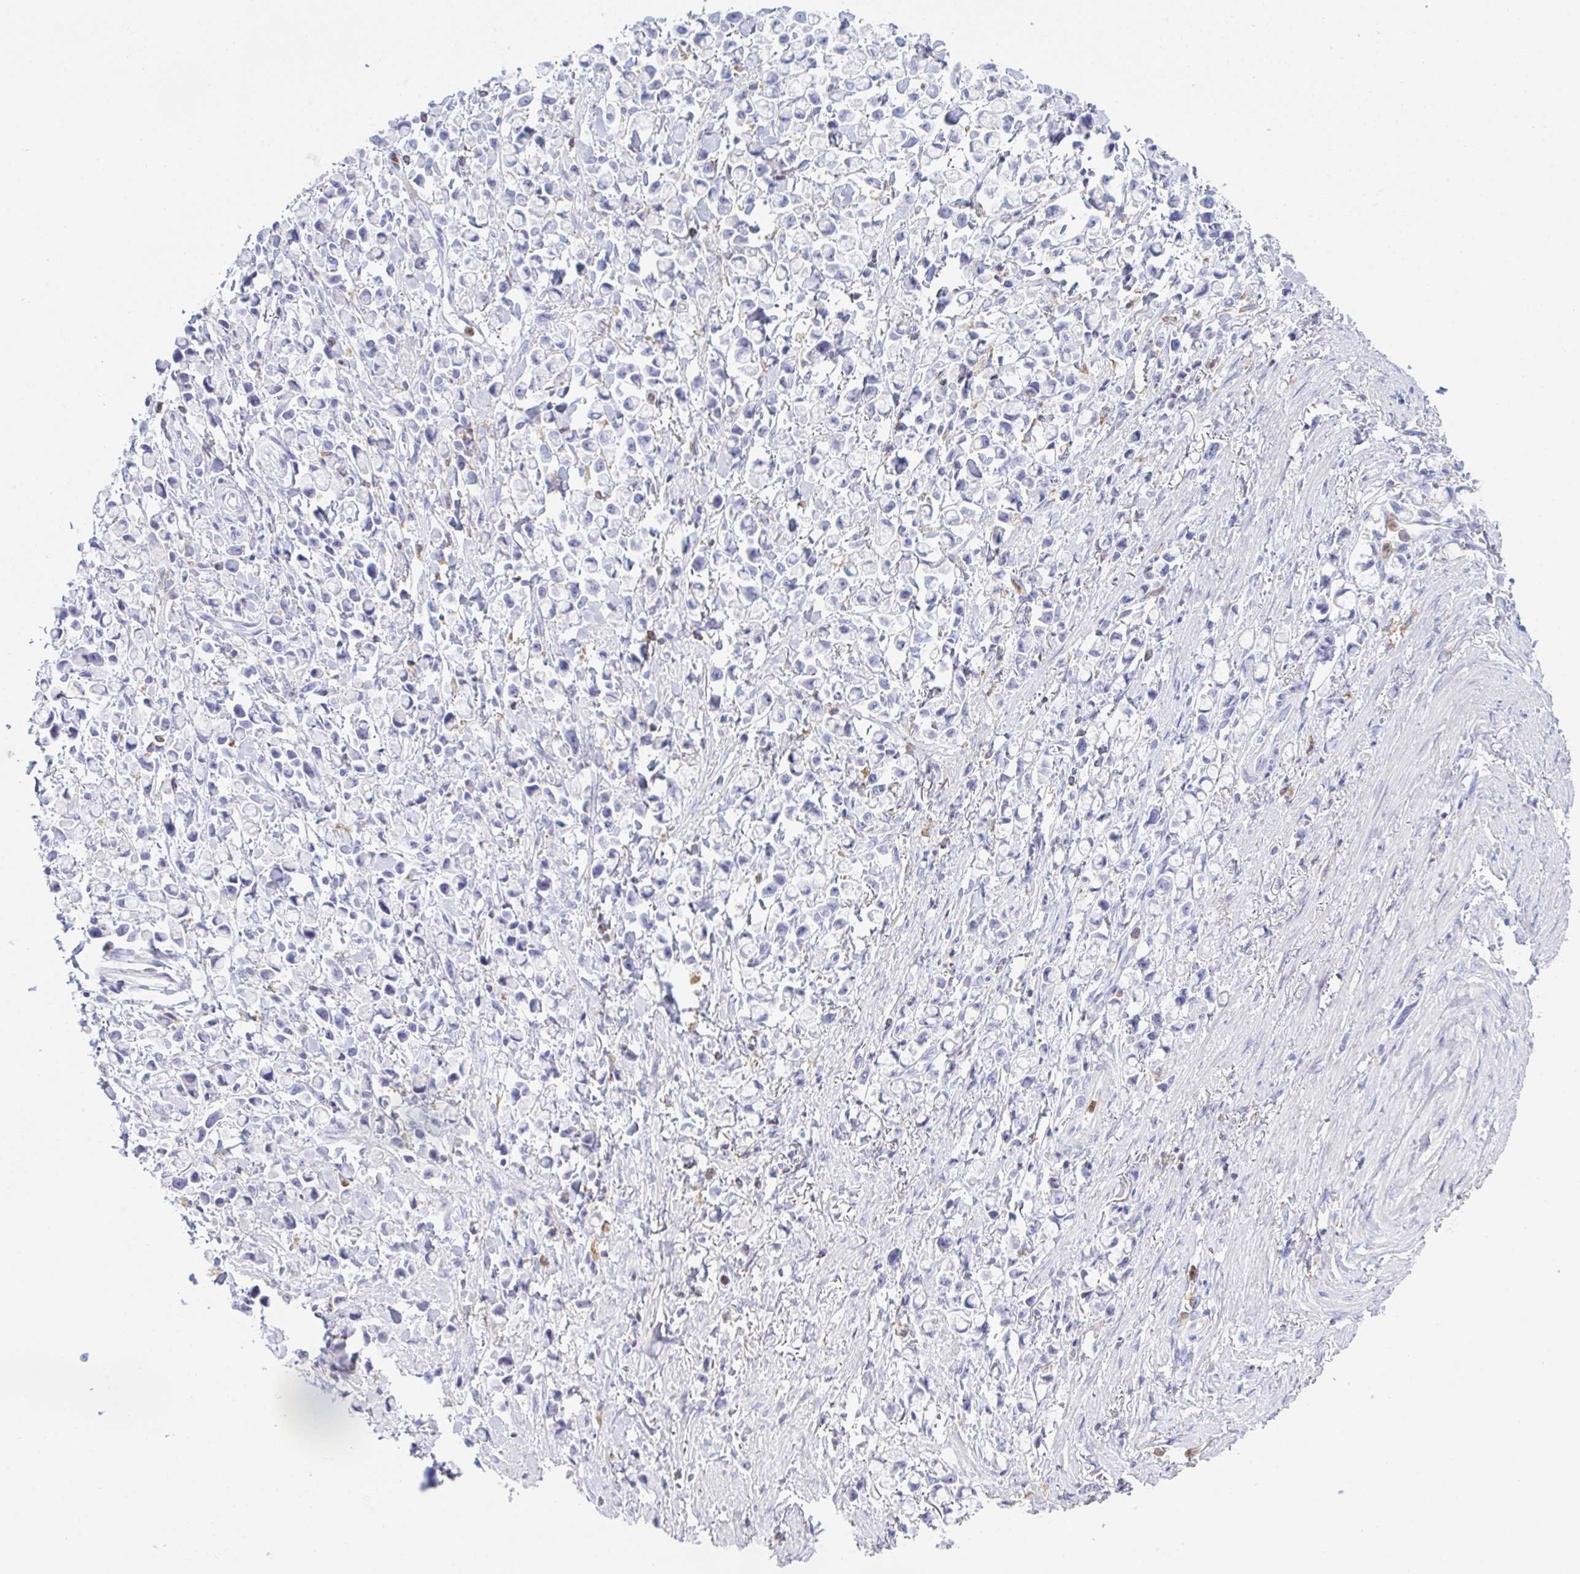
{"staining": {"intensity": "negative", "quantity": "none", "location": "none"}, "tissue": "stomach cancer", "cell_type": "Tumor cells", "image_type": "cancer", "snomed": [{"axis": "morphology", "description": "Adenocarcinoma, NOS"}, {"axis": "topography", "description": "Stomach"}], "caption": "DAB (3,3'-diaminobenzidine) immunohistochemical staining of human stomach adenocarcinoma demonstrates no significant expression in tumor cells. The staining was performed using DAB (3,3'-diaminobenzidine) to visualize the protein expression in brown, while the nuclei were stained in blue with hematoxylin (Magnification: 20x).", "gene": "MYO1F", "patient": {"sex": "female", "age": 81}}